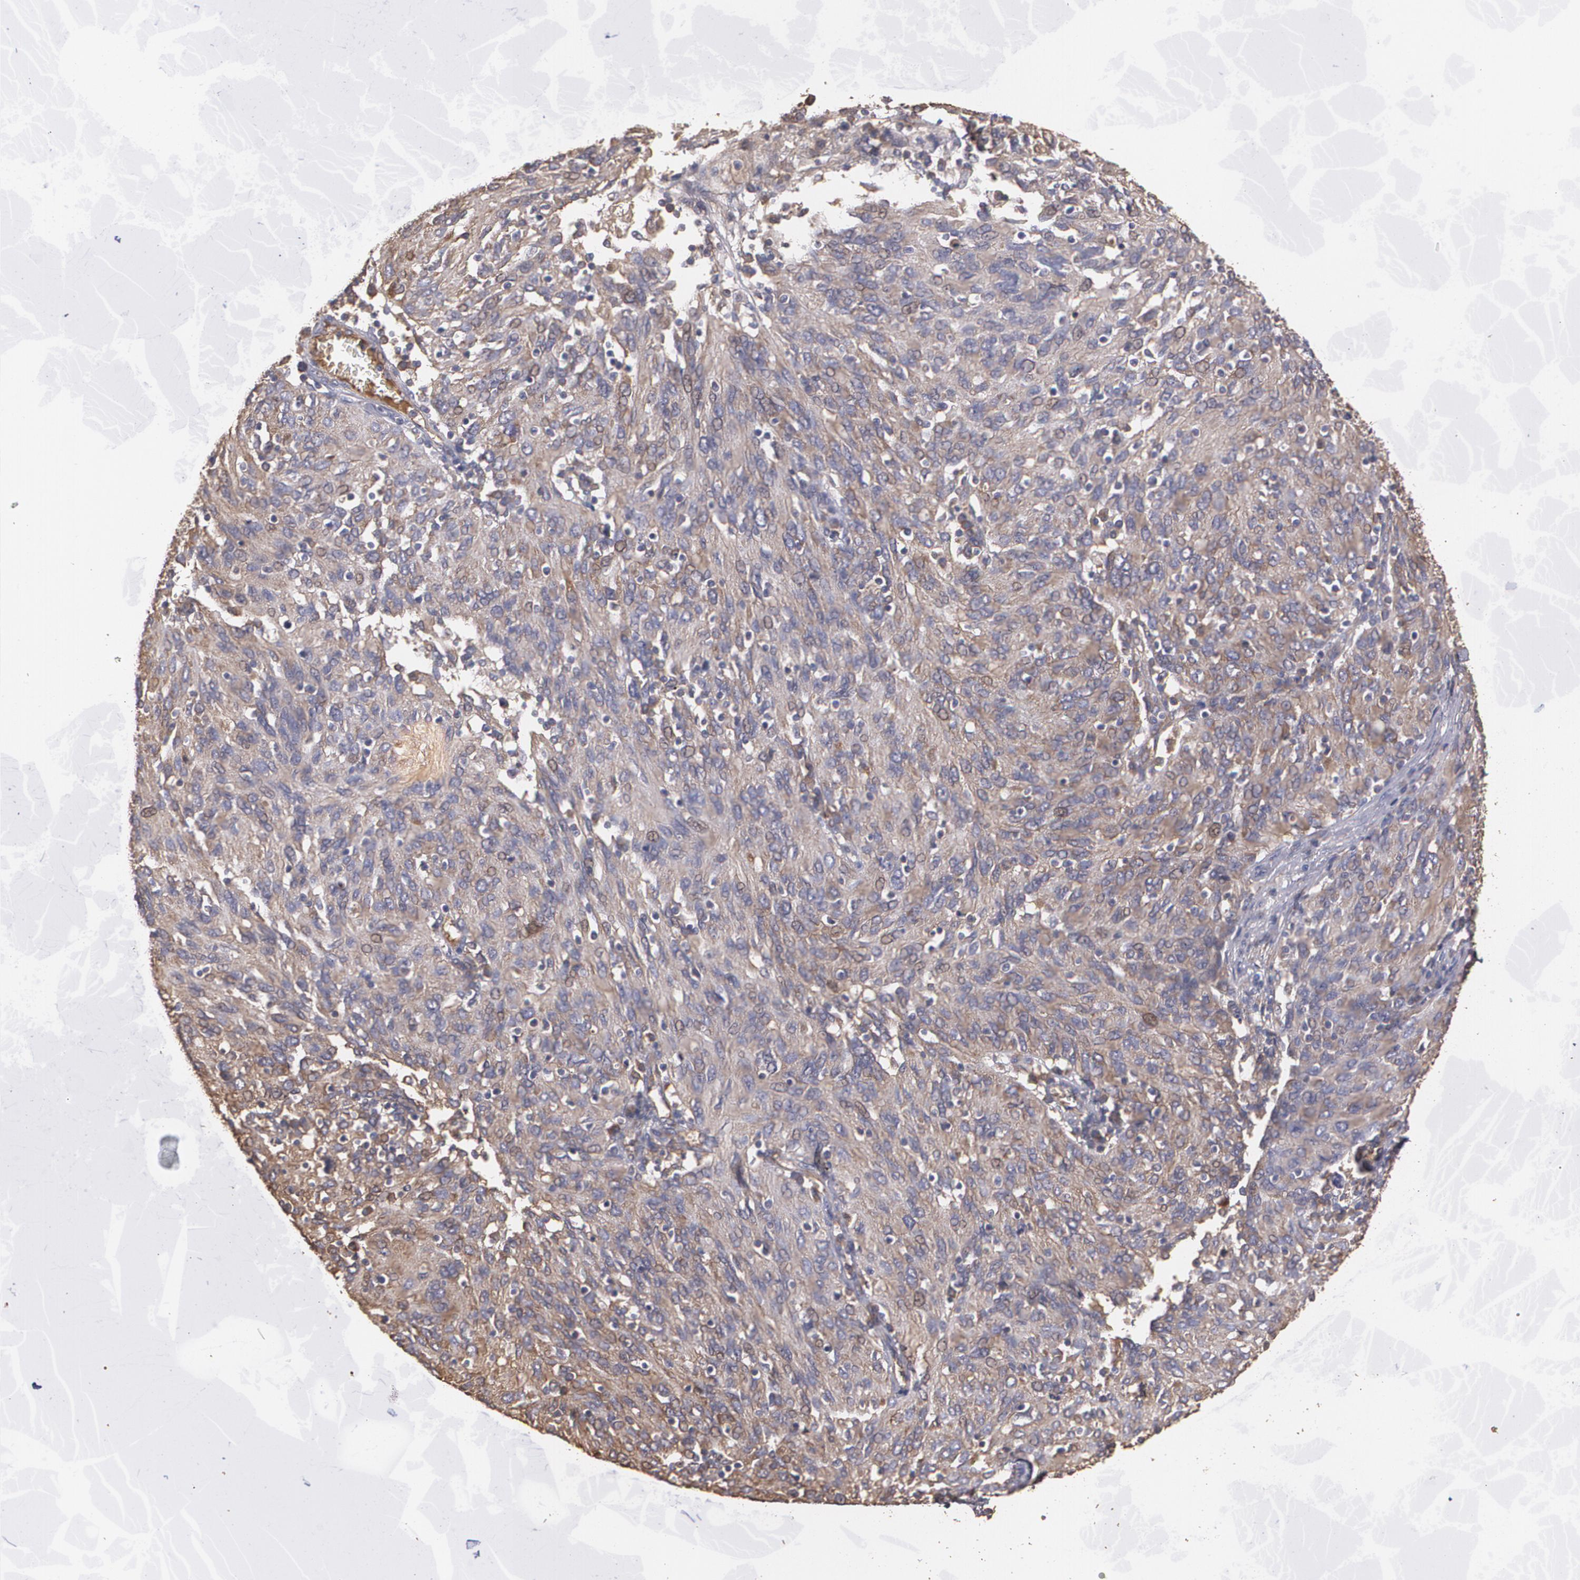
{"staining": {"intensity": "weak", "quantity": ">75%", "location": "cytoplasmic/membranous"}, "tissue": "ovarian cancer", "cell_type": "Tumor cells", "image_type": "cancer", "snomed": [{"axis": "morphology", "description": "Carcinoma, endometroid"}, {"axis": "topography", "description": "Ovary"}], "caption": "A micrograph of human ovarian endometroid carcinoma stained for a protein demonstrates weak cytoplasmic/membranous brown staining in tumor cells.", "gene": "PON1", "patient": {"sex": "female", "age": 50}}